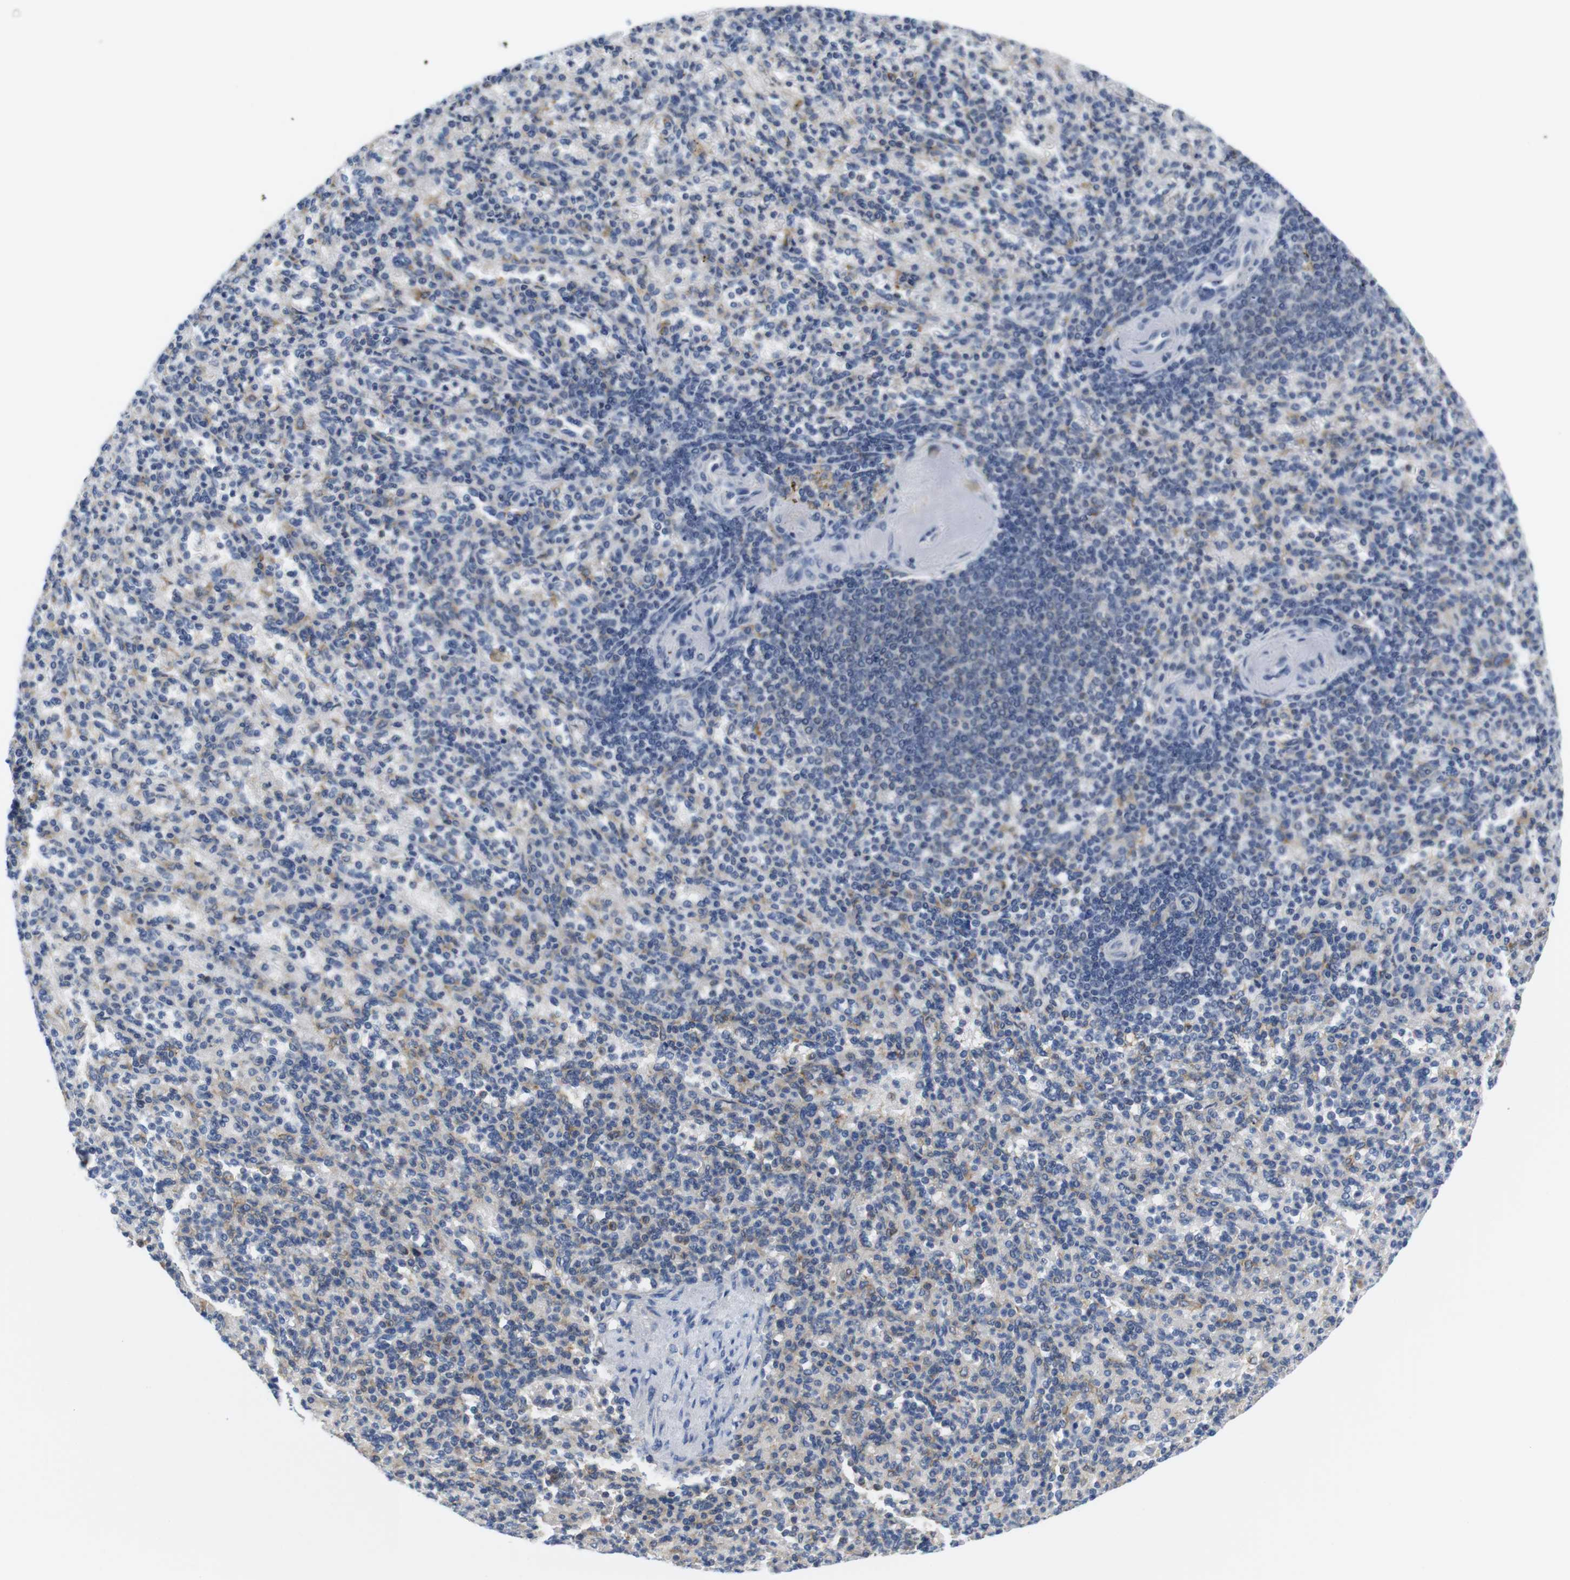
{"staining": {"intensity": "weak", "quantity": "<25%", "location": "cytoplasmic/membranous"}, "tissue": "spleen", "cell_type": "Cells in red pulp", "image_type": "normal", "snomed": [{"axis": "morphology", "description": "Normal tissue, NOS"}, {"axis": "topography", "description": "Spleen"}], "caption": "This is an immunohistochemistry (IHC) histopathology image of unremarkable spleen. There is no positivity in cells in red pulp.", "gene": "CNGA2", "patient": {"sex": "female", "age": 74}}